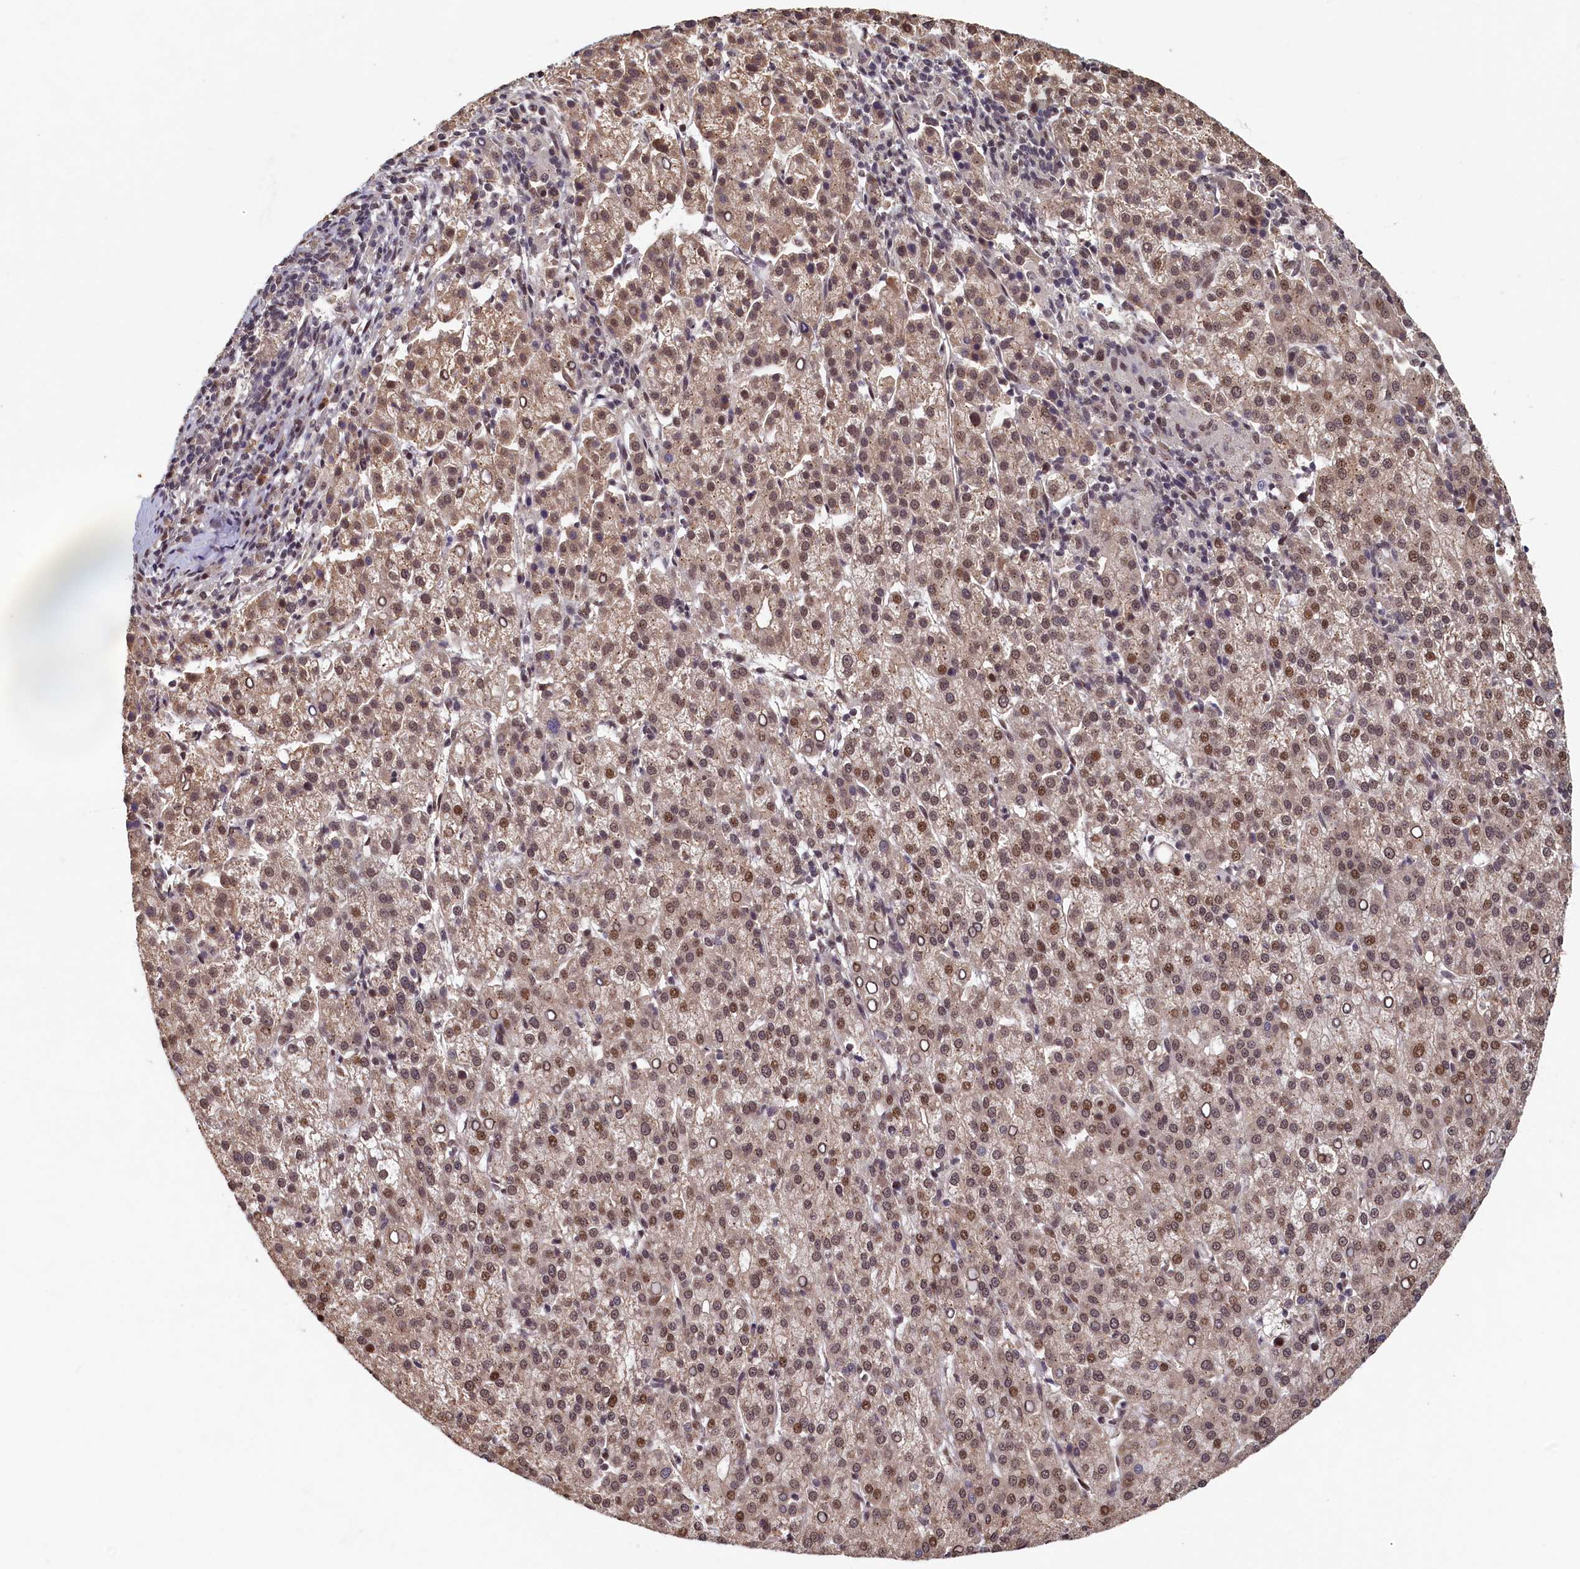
{"staining": {"intensity": "moderate", "quantity": ">75%", "location": "cytoplasmic/membranous,nuclear"}, "tissue": "liver cancer", "cell_type": "Tumor cells", "image_type": "cancer", "snomed": [{"axis": "morphology", "description": "Carcinoma, Hepatocellular, NOS"}, {"axis": "topography", "description": "Liver"}], "caption": "Immunohistochemistry (IHC) photomicrograph of hepatocellular carcinoma (liver) stained for a protein (brown), which demonstrates medium levels of moderate cytoplasmic/membranous and nuclear expression in approximately >75% of tumor cells.", "gene": "CKAP2L", "patient": {"sex": "female", "age": 58}}